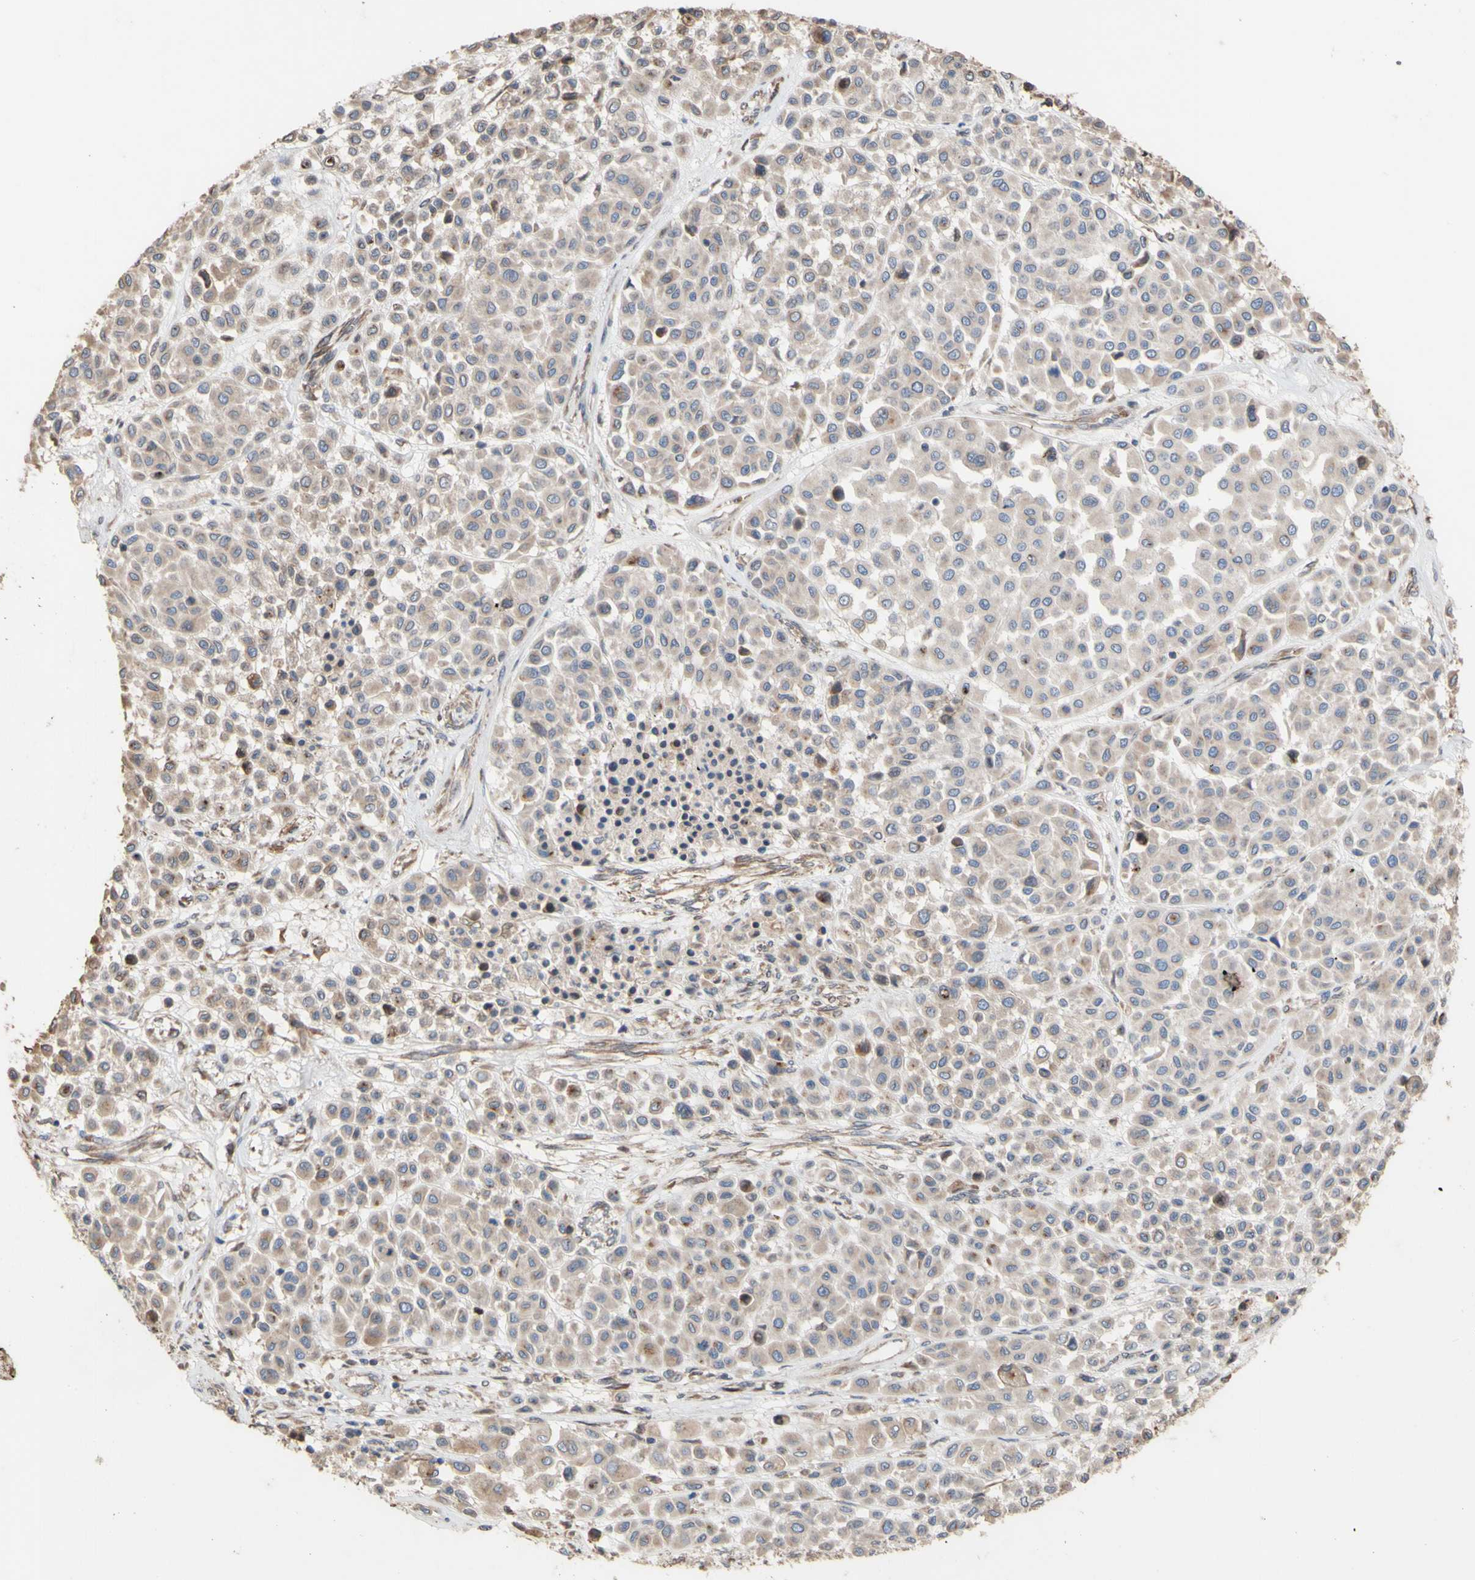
{"staining": {"intensity": "weak", "quantity": ">75%", "location": "cytoplasmic/membranous"}, "tissue": "melanoma", "cell_type": "Tumor cells", "image_type": "cancer", "snomed": [{"axis": "morphology", "description": "Malignant melanoma, Metastatic site"}, {"axis": "topography", "description": "Soft tissue"}], "caption": "The image reveals a brown stain indicating the presence of a protein in the cytoplasmic/membranous of tumor cells in melanoma.", "gene": "NECTIN3", "patient": {"sex": "male", "age": 41}}